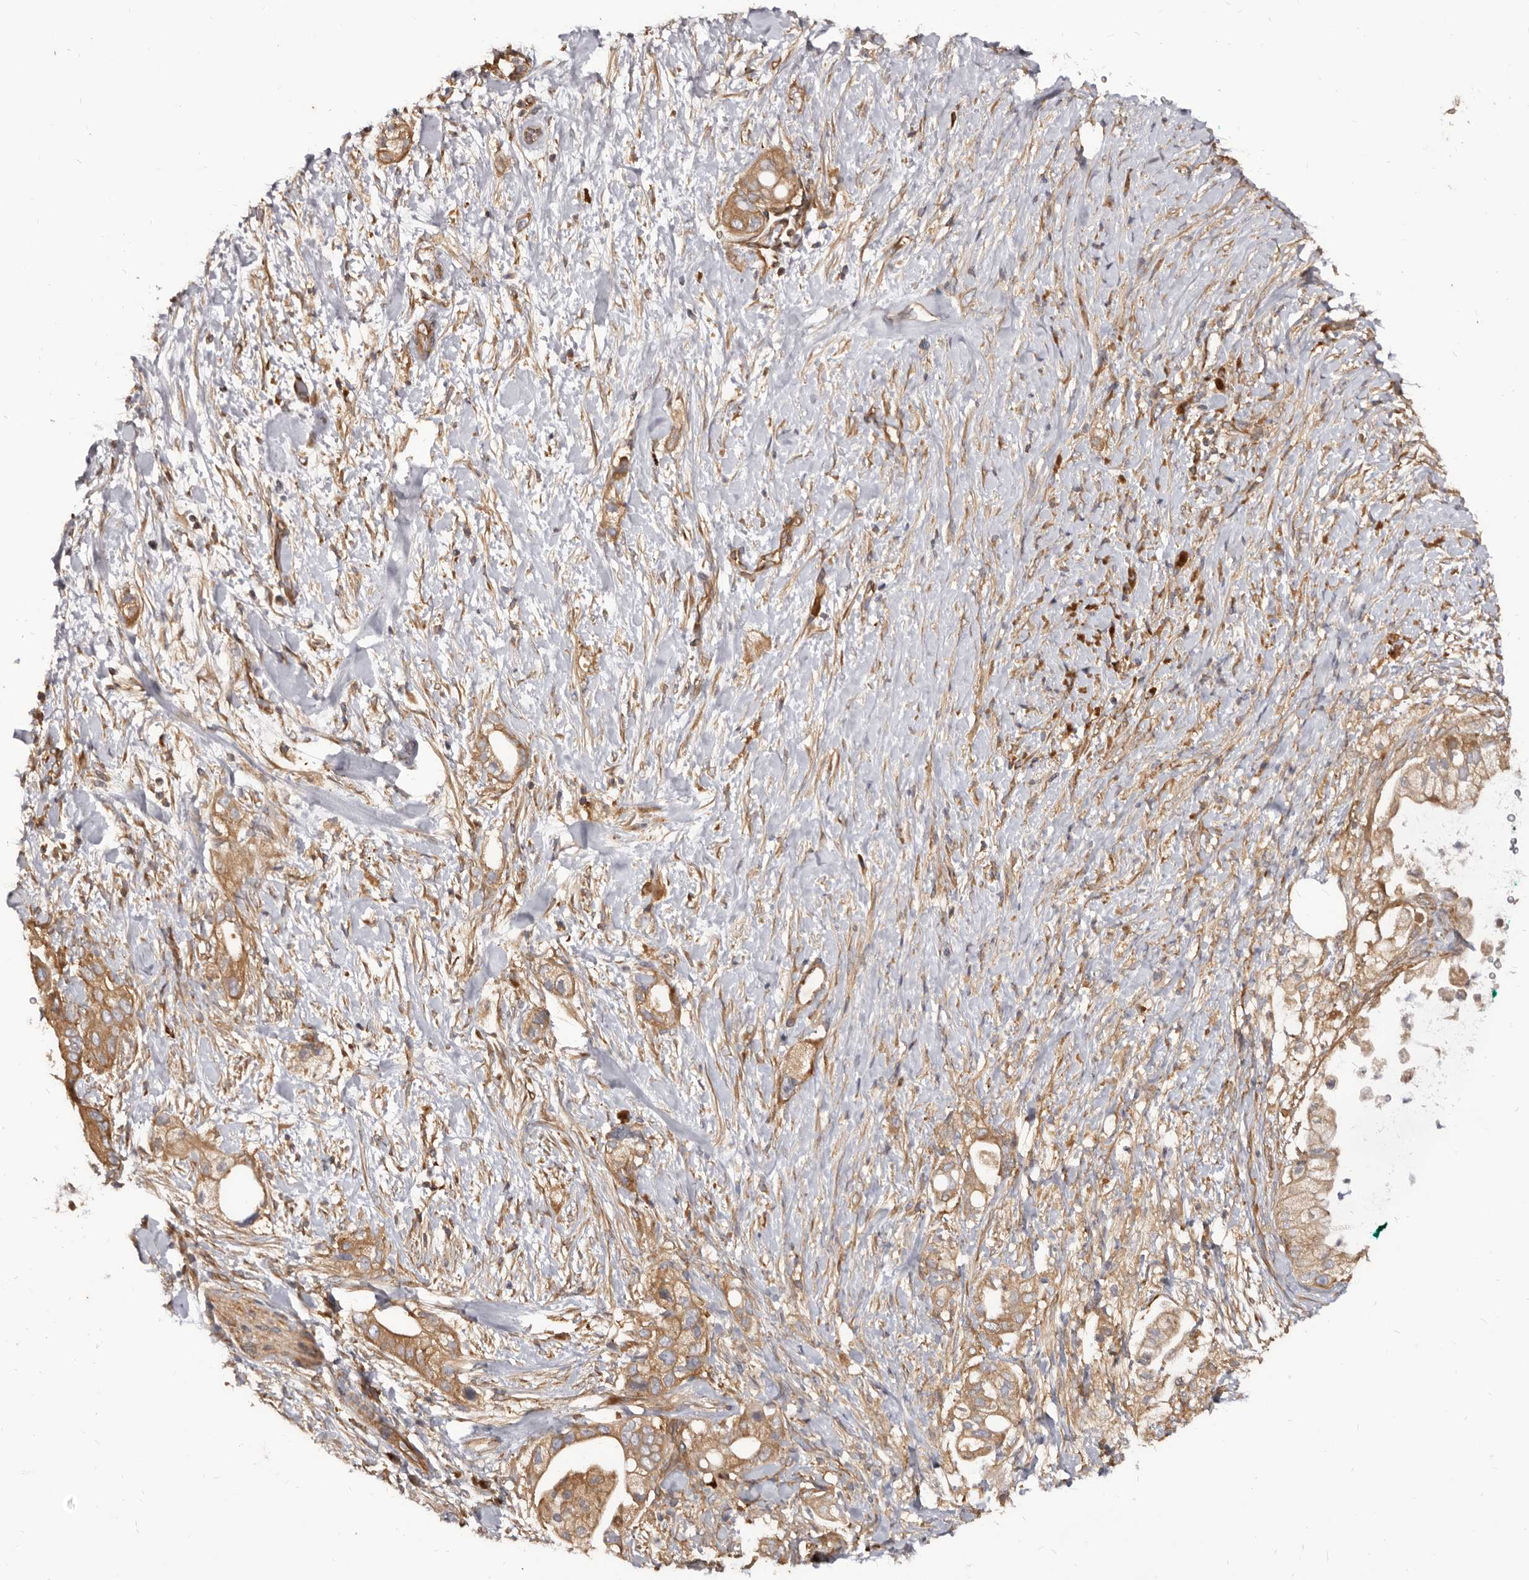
{"staining": {"intensity": "moderate", "quantity": ">75%", "location": "cytoplasmic/membranous"}, "tissue": "pancreatic cancer", "cell_type": "Tumor cells", "image_type": "cancer", "snomed": [{"axis": "morphology", "description": "Adenocarcinoma, NOS"}, {"axis": "topography", "description": "Pancreas"}], "caption": "This micrograph exhibits immunohistochemistry staining of human pancreatic cancer (adenocarcinoma), with medium moderate cytoplasmic/membranous positivity in approximately >75% of tumor cells.", "gene": "ADAMTS20", "patient": {"sex": "male", "age": 53}}